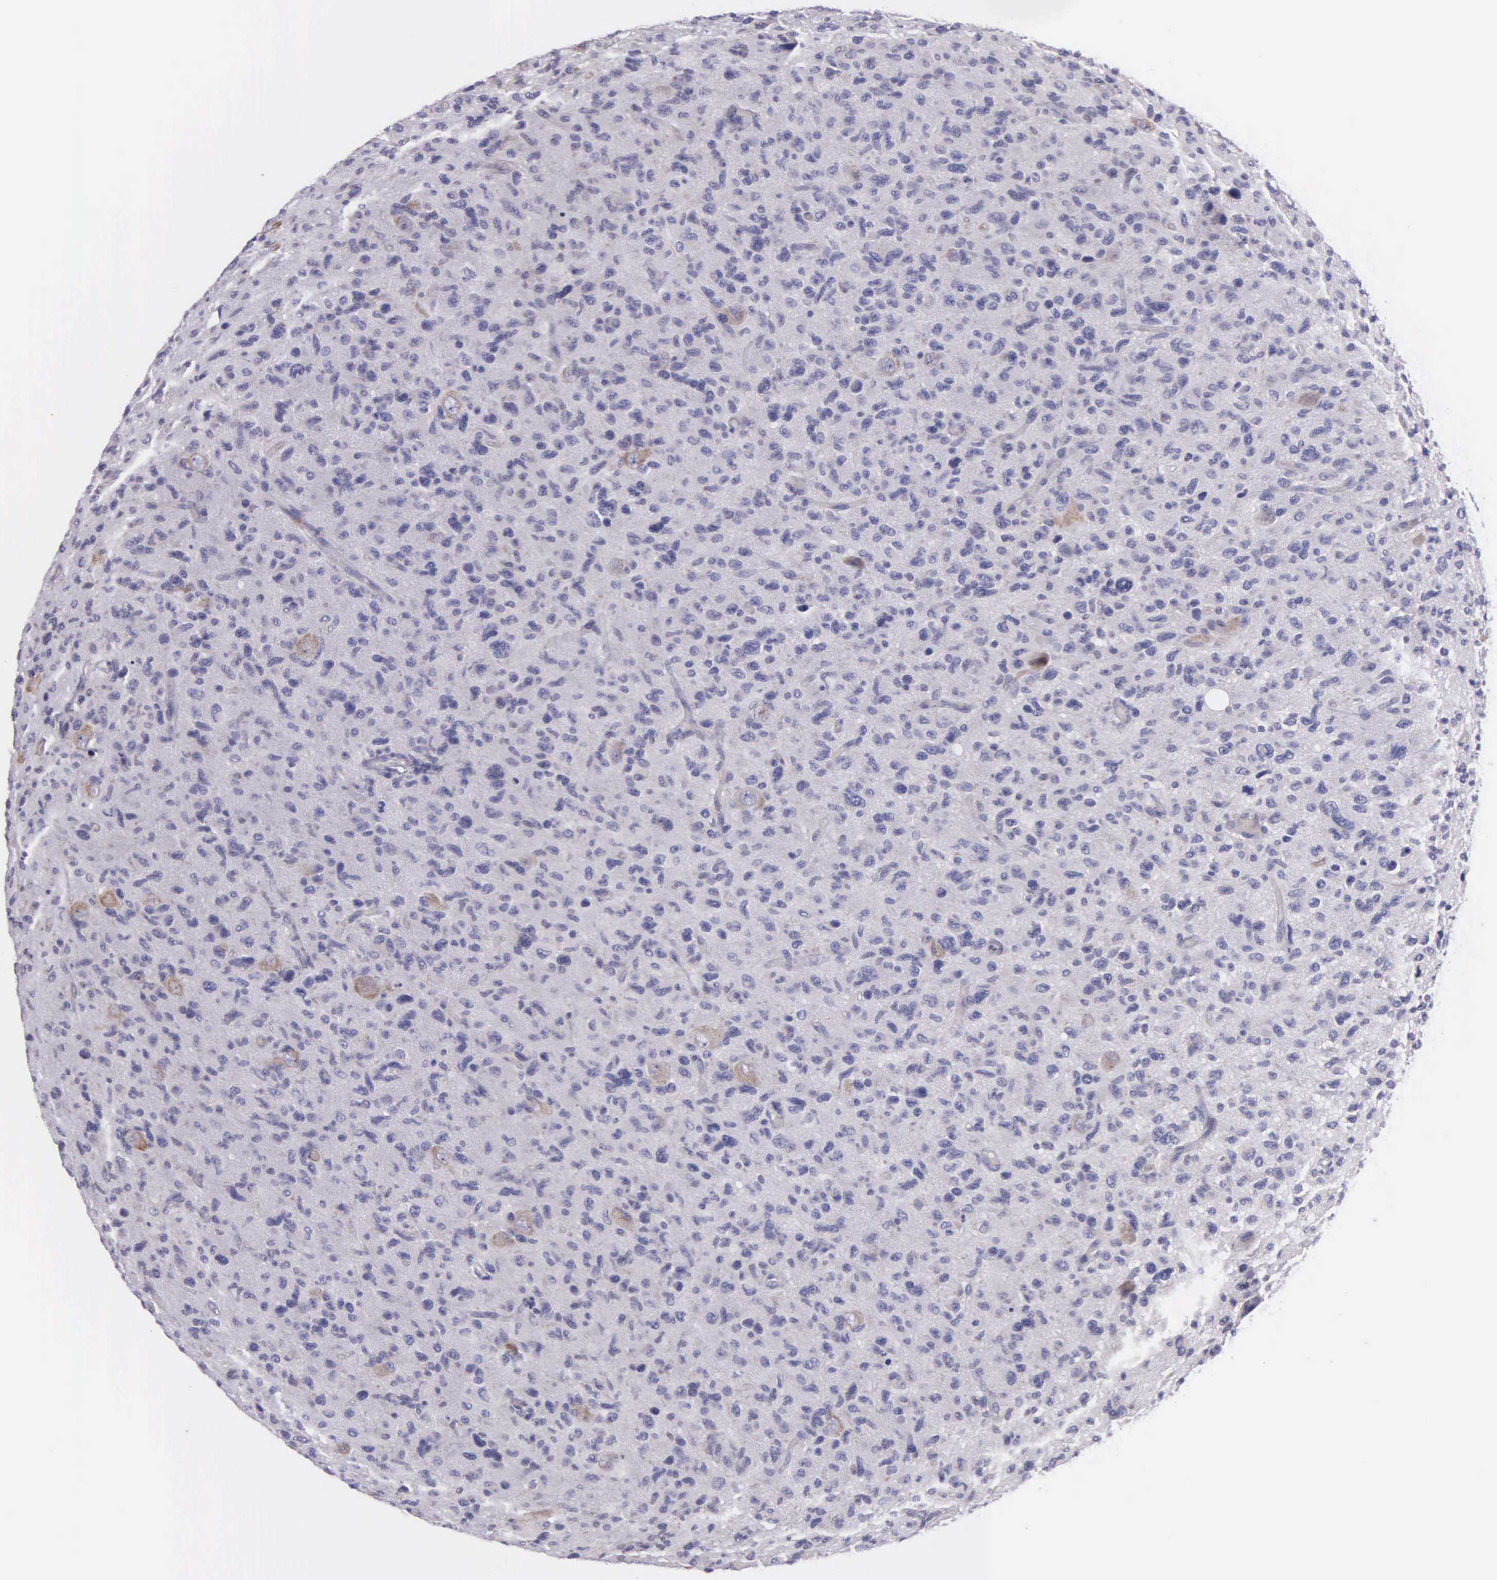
{"staining": {"intensity": "negative", "quantity": "none", "location": "none"}, "tissue": "glioma", "cell_type": "Tumor cells", "image_type": "cancer", "snomed": [{"axis": "morphology", "description": "Glioma, malignant, High grade"}, {"axis": "topography", "description": "Brain"}], "caption": "This photomicrograph is of malignant glioma (high-grade) stained with IHC to label a protein in brown with the nuclei are counter-stained blue. There is no expression in tumor cells.", "gene": "MIA2", "patient": {"sex": "female", "age": 60}}